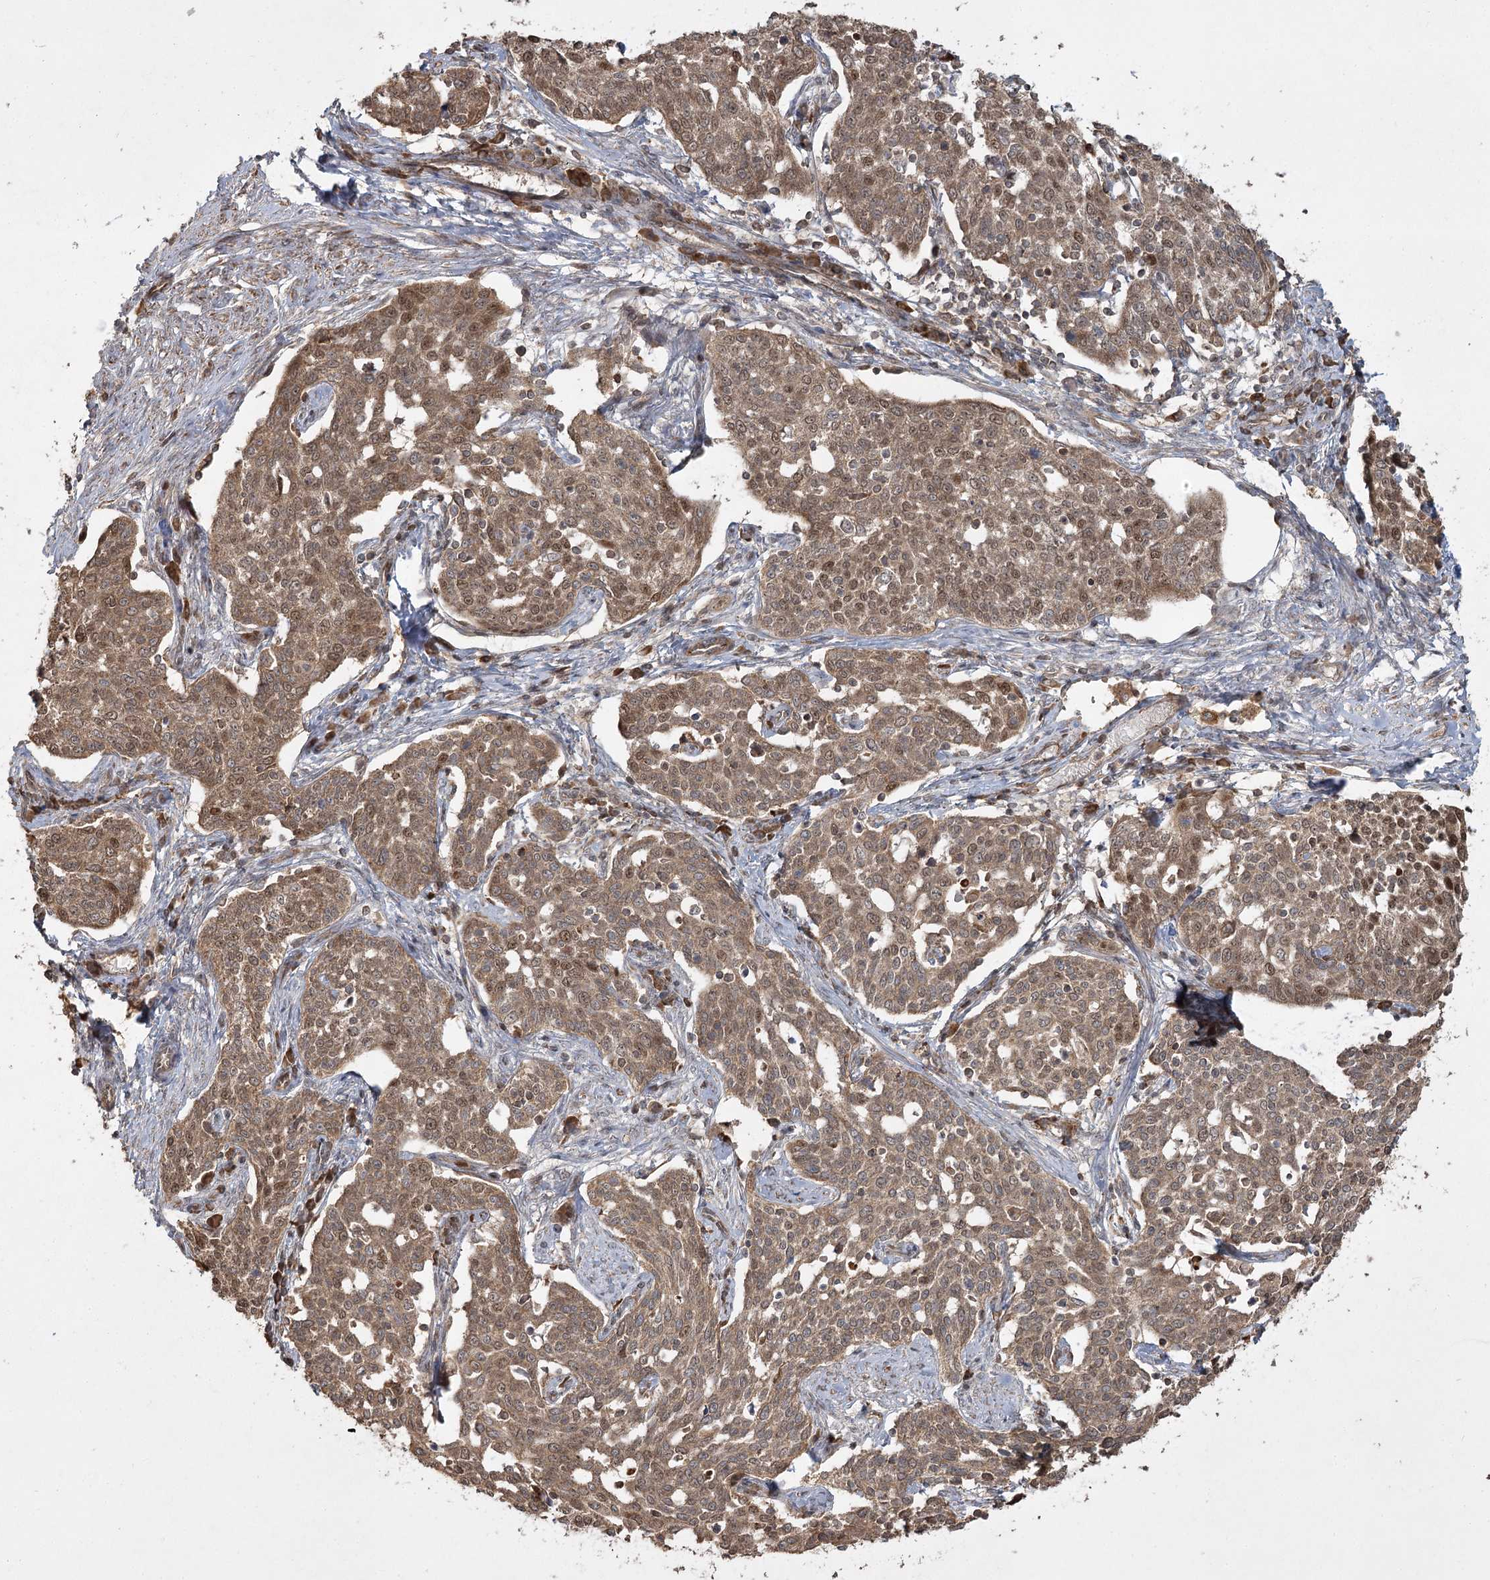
{"staining": {"intensity": "moderate", "quantity": ">75%", "location": "cytoplasmic/membranous,nuclear"}, "tissue": "cervical cancer", "cell_type": "Tumor cells", "image_type": "cancer", "snomed": [{"axis": "morphology", "description": "Squamous cell carcinoma, NOS"}, {"axis": "topography", "description": "Cervix"}], "caption": "The histopathology image reveals immunohistochemical staining of squamous cell carcinoma (cervical). There is moderate cytoplasmic/membranous and nuclear positivity is appreciated in approximately >75% of tumor cells.", "gene": "CPLANE1", "patient": {"sex": "female", "age": 34}}